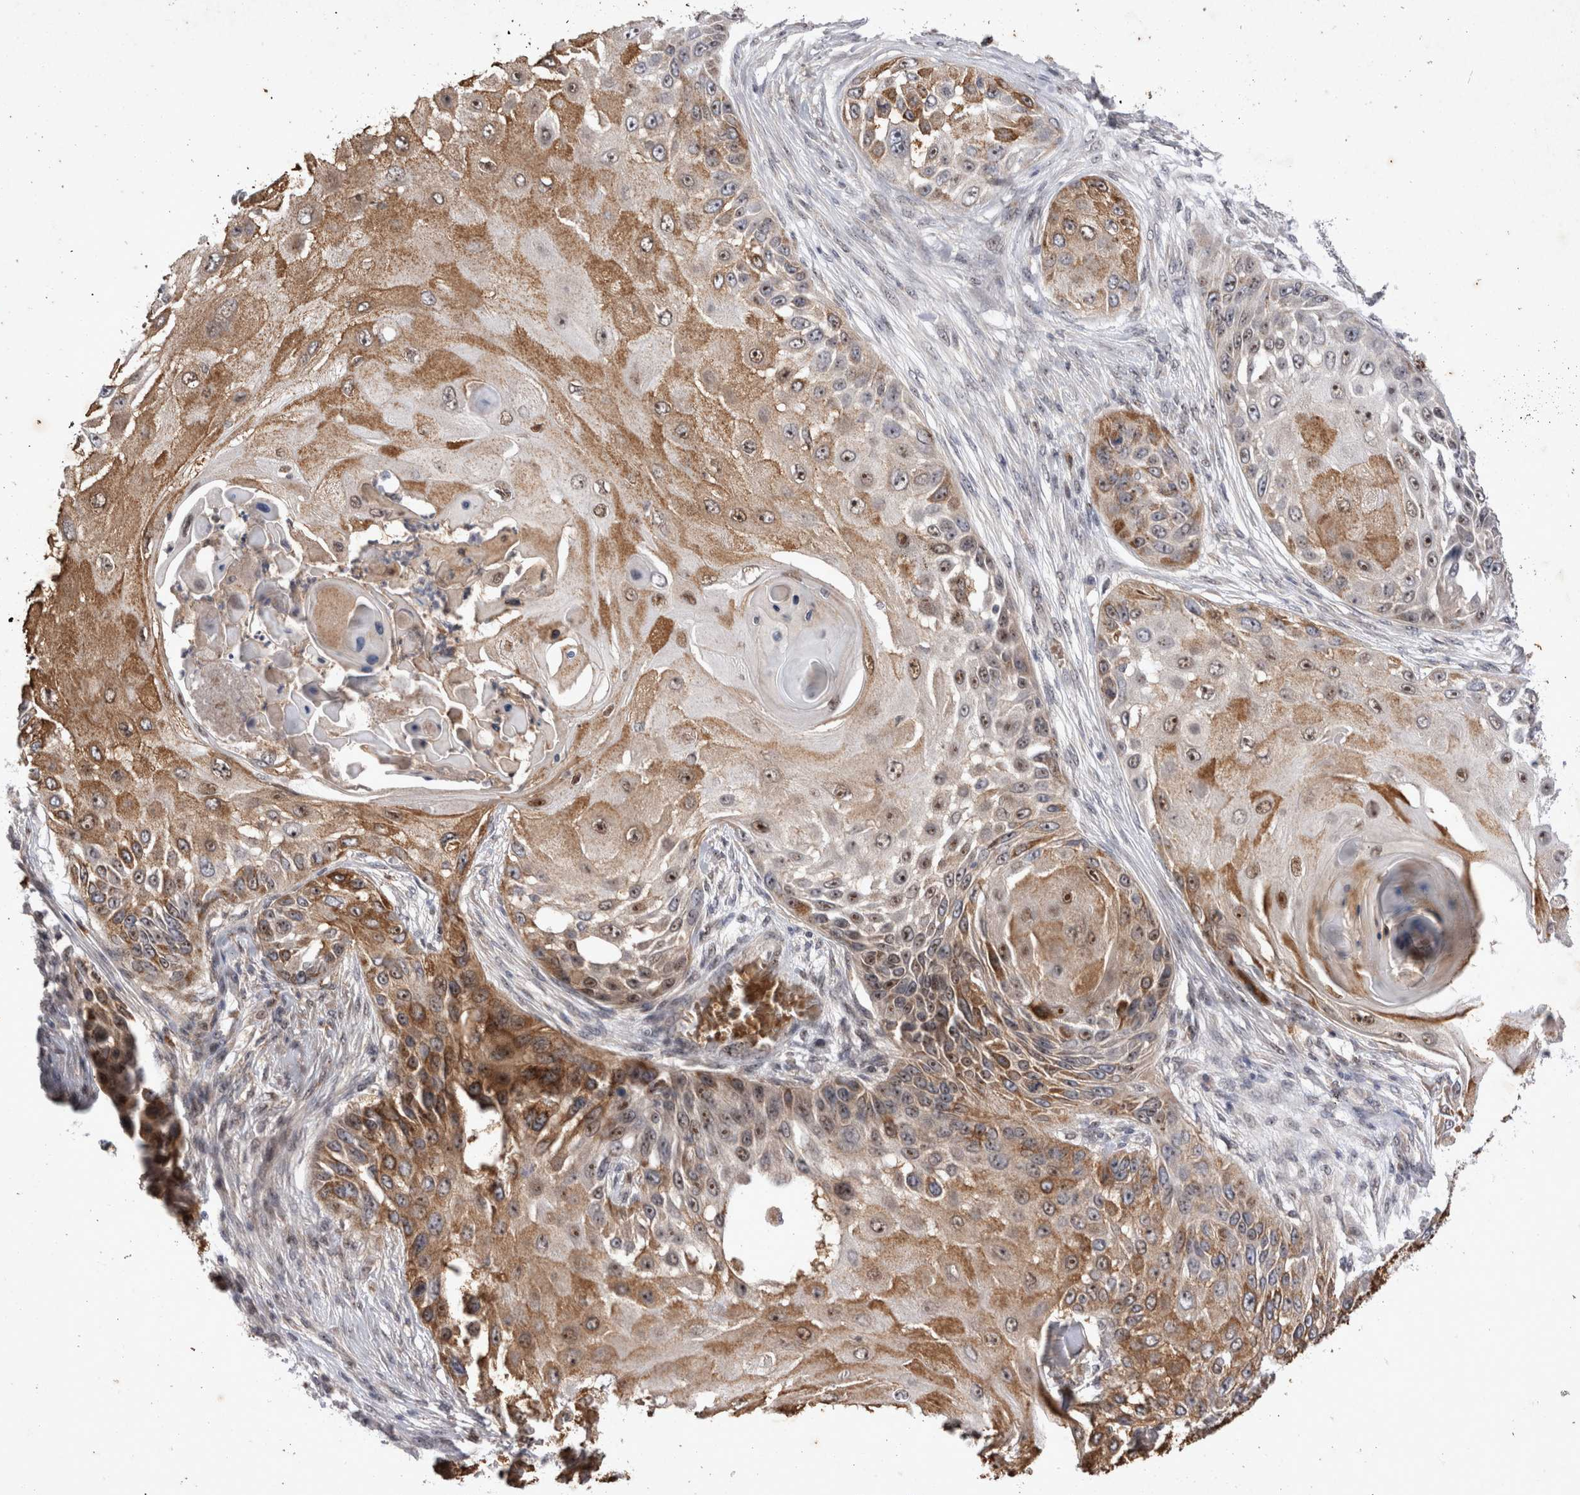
{"staining": {"intensity": "strong", "quantity": ">75%", "location": "cytoplasmic/membranous,nuclear"}, "tissue": "skin cancer", "cell_type": "Tumor cells", "image_type": "cancer", "snomed": [{"axis": "morphology", "description": "Squamous cell carcinoma, NOS"}, {"axis": "topography", "description": "Skin"}], "caption": "Immunohistochemical staining of skin squamous cell carcinoma exhibits high levels of strong cytoplasmic/membranous and nuclear protein positivity in approximately >75% of tumor cells.", "gene": "STK11", "patient": {"sex": "female", "age": 44}}